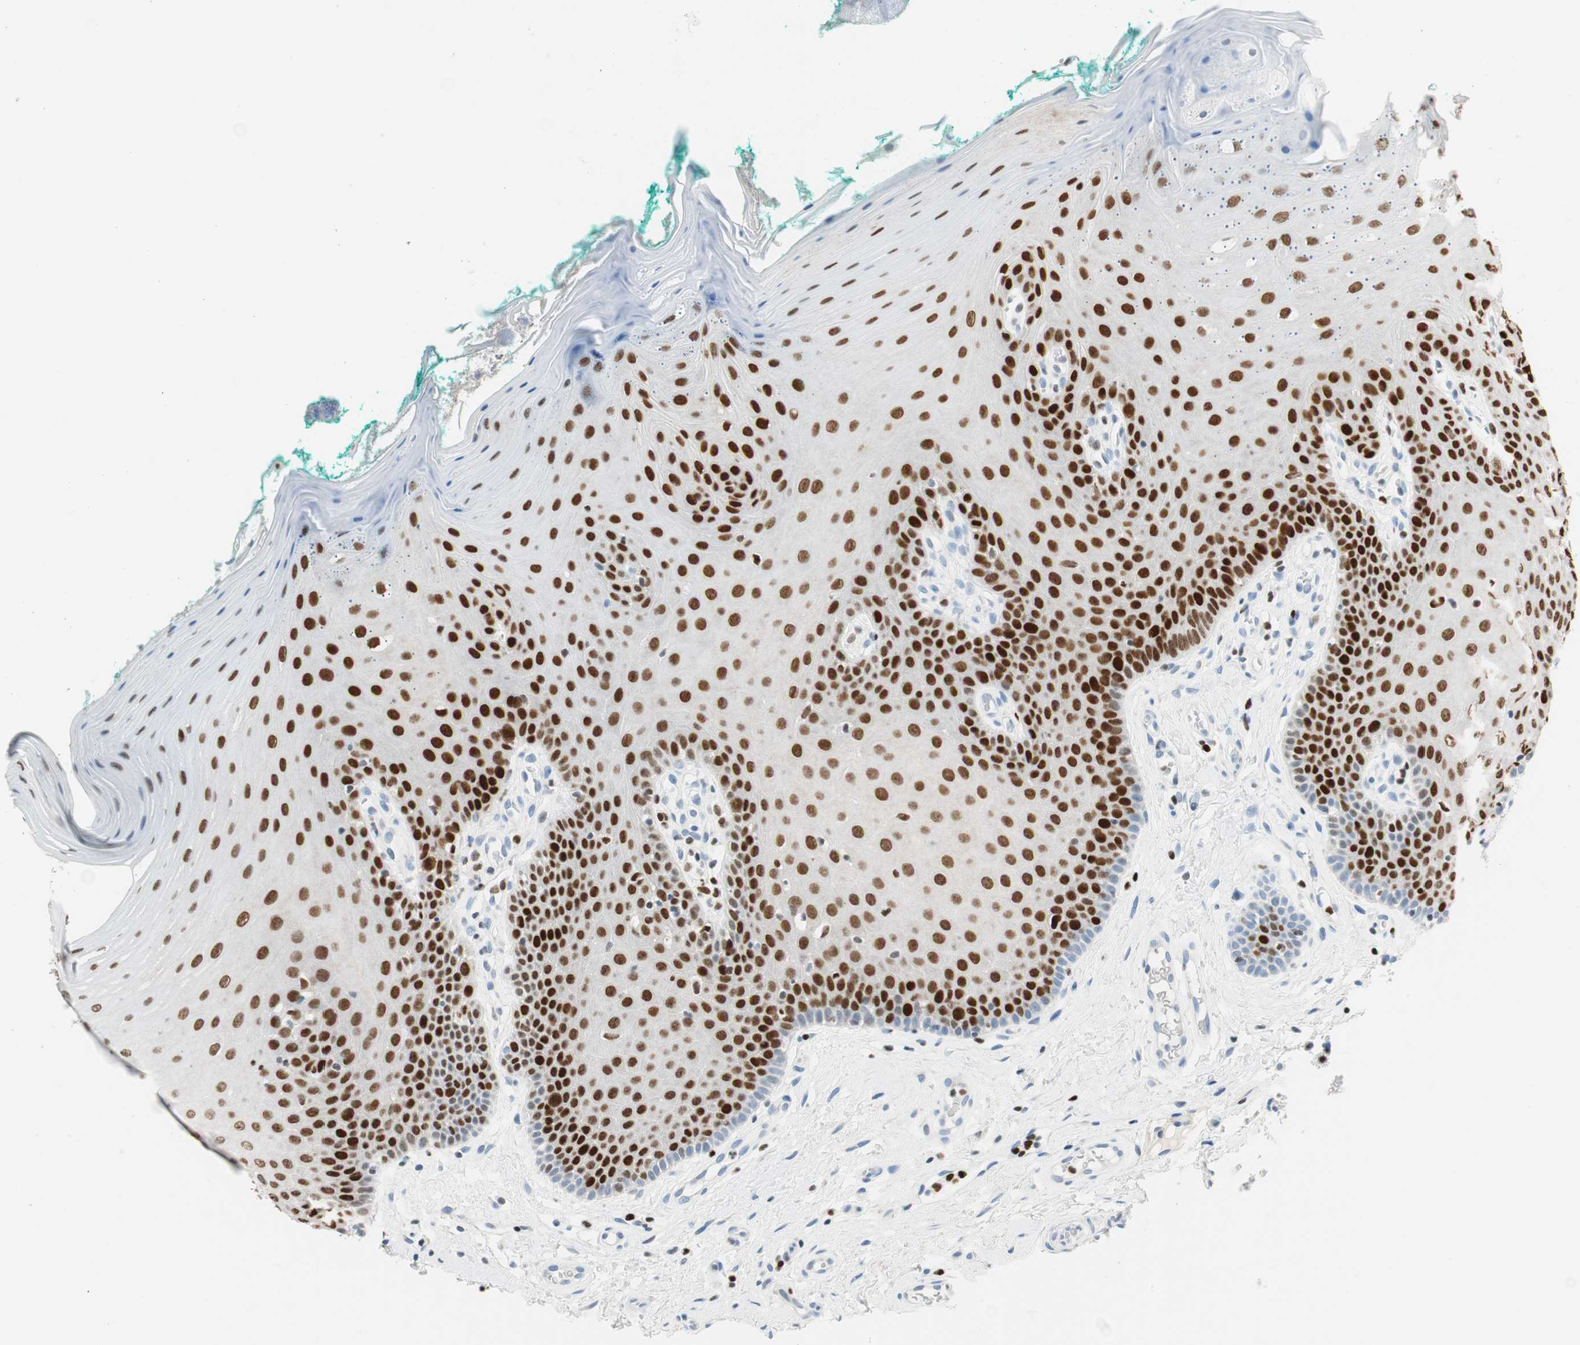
{"staining": {"intensity": "strong", "quantity": "25%-75%", "location": "nuclear"}, "tissue": "oral mucosa", "cell_type": "Squamous epithelial cells", "image_type": "normal", "snomed": [{"axis": "morphology", "description": "Normal tissue, NOS"}, {"axis": "topography", "description": "Skeletal muscle"}, {"axis": "topography", "description": "Oral tissue"}], "caption": "Immunohistochemistry staining of benign oral mucosa, which exhibits high levels of strong nuclear positivity in approximately 25%-75% of squamous epithelial cells indicating strong nuclear protein expression. The staining was performed using DAB (3,3'-diaminobenzidine) (brown) for protein detection and nuclei were counterstained in hematoxylin (blue).", "gene": "EZH2", "patient": {"sex": "male", "age": 58}}